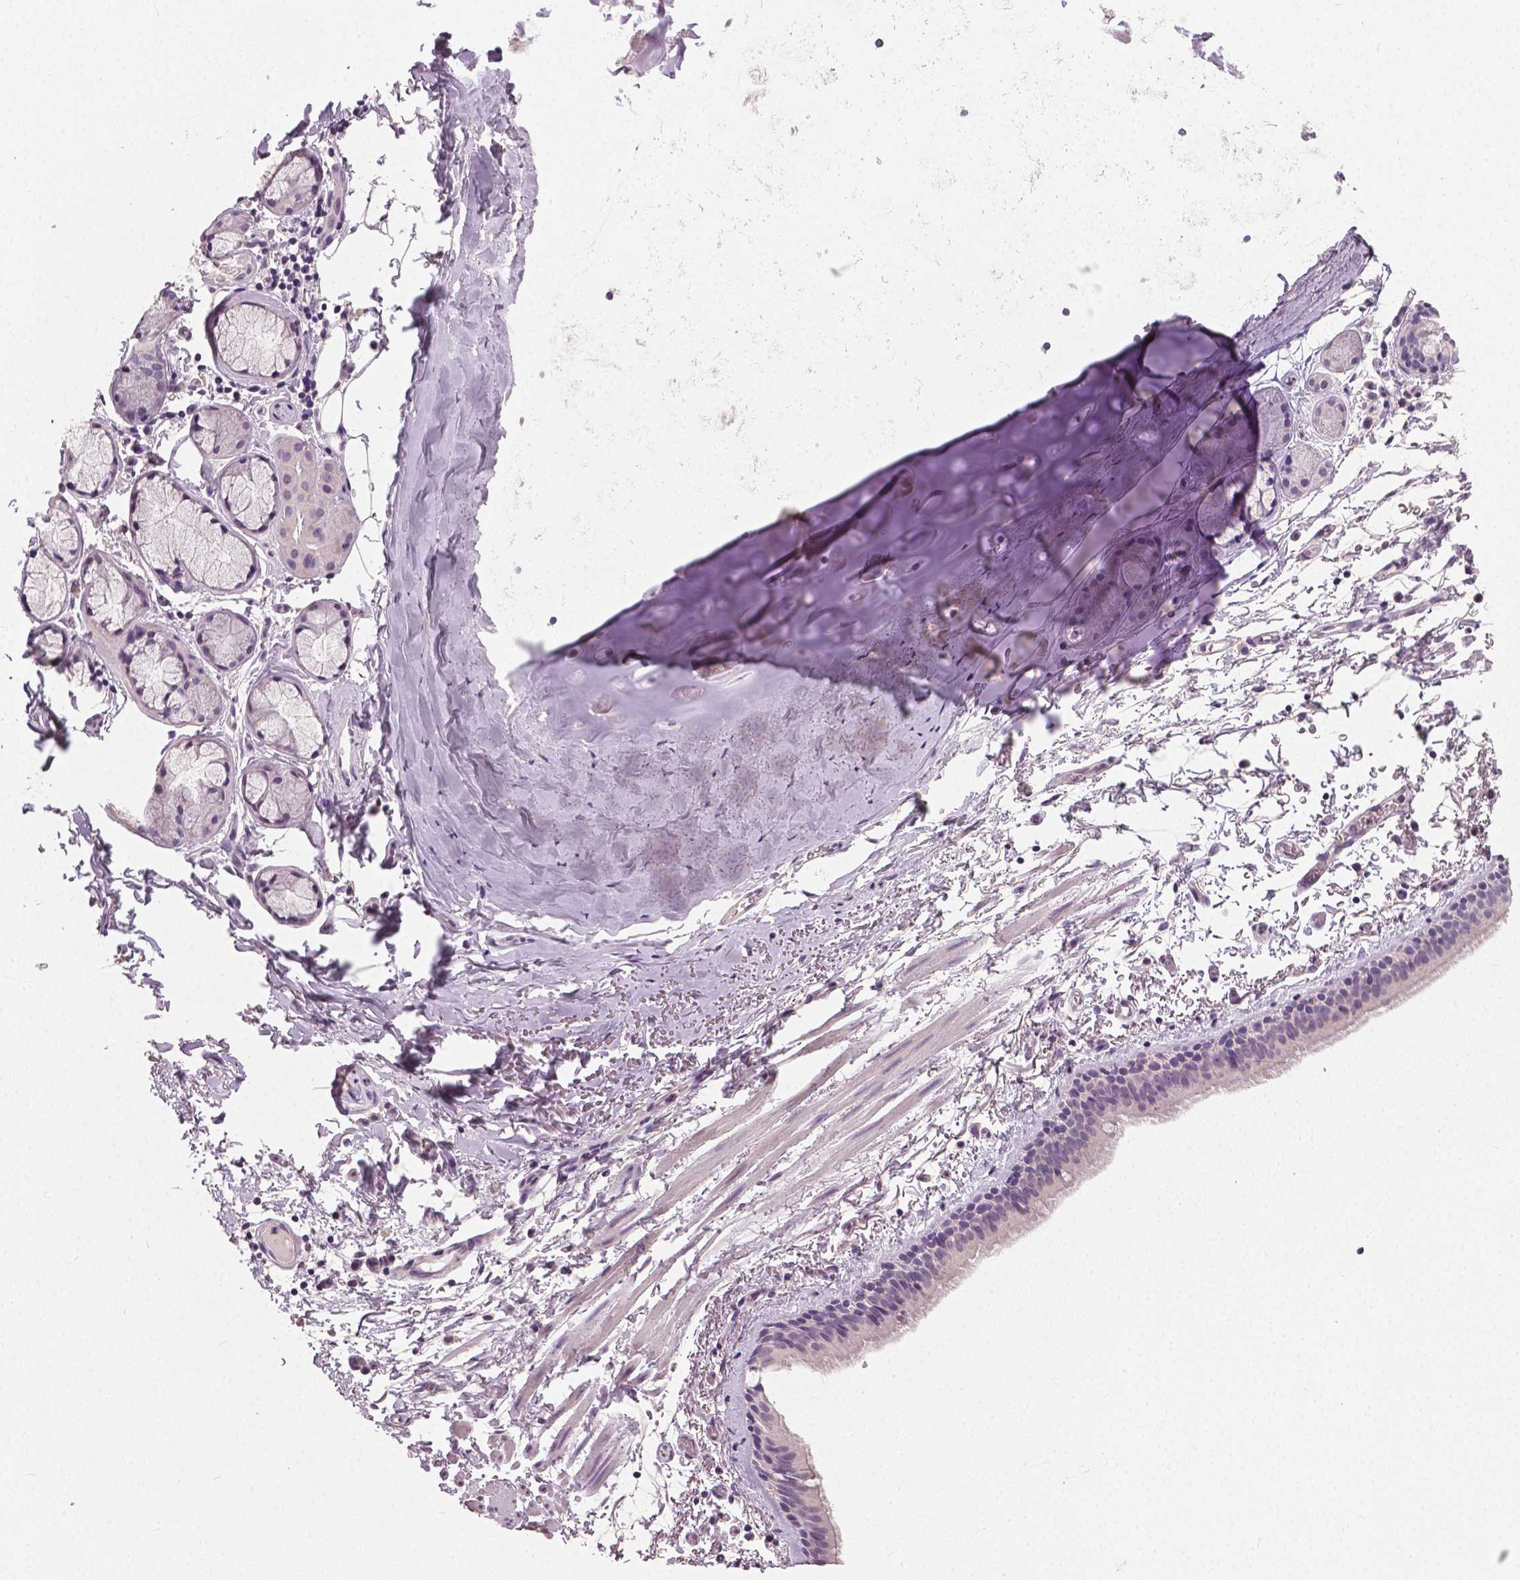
{"staining": {"intensity": "negative", "quantity": "none", "location": "none"}, "tissue": "bronchus", "cell_type": "Respiratory epithelial cells", "image_type": "normal", "snomed": [{"axis": "morphology", "description": "Normal tissue, NOS"}, {"axis": "topography", "description": "Bronchus"}], "caption": "DAB (3,3'-diaminobenzidine) immunohistochemical staining of unremarkable human bronchus demonstrates no significant positivity in respiratory epithelial cells. (Stains: DAB immunohistochemistry (IHC) with hematoxylin counter stain, Microscopy: brightfield microscopy at high magnification).", "gene": "NECAB1", "patient": {"sex": "female", "age": 61}}